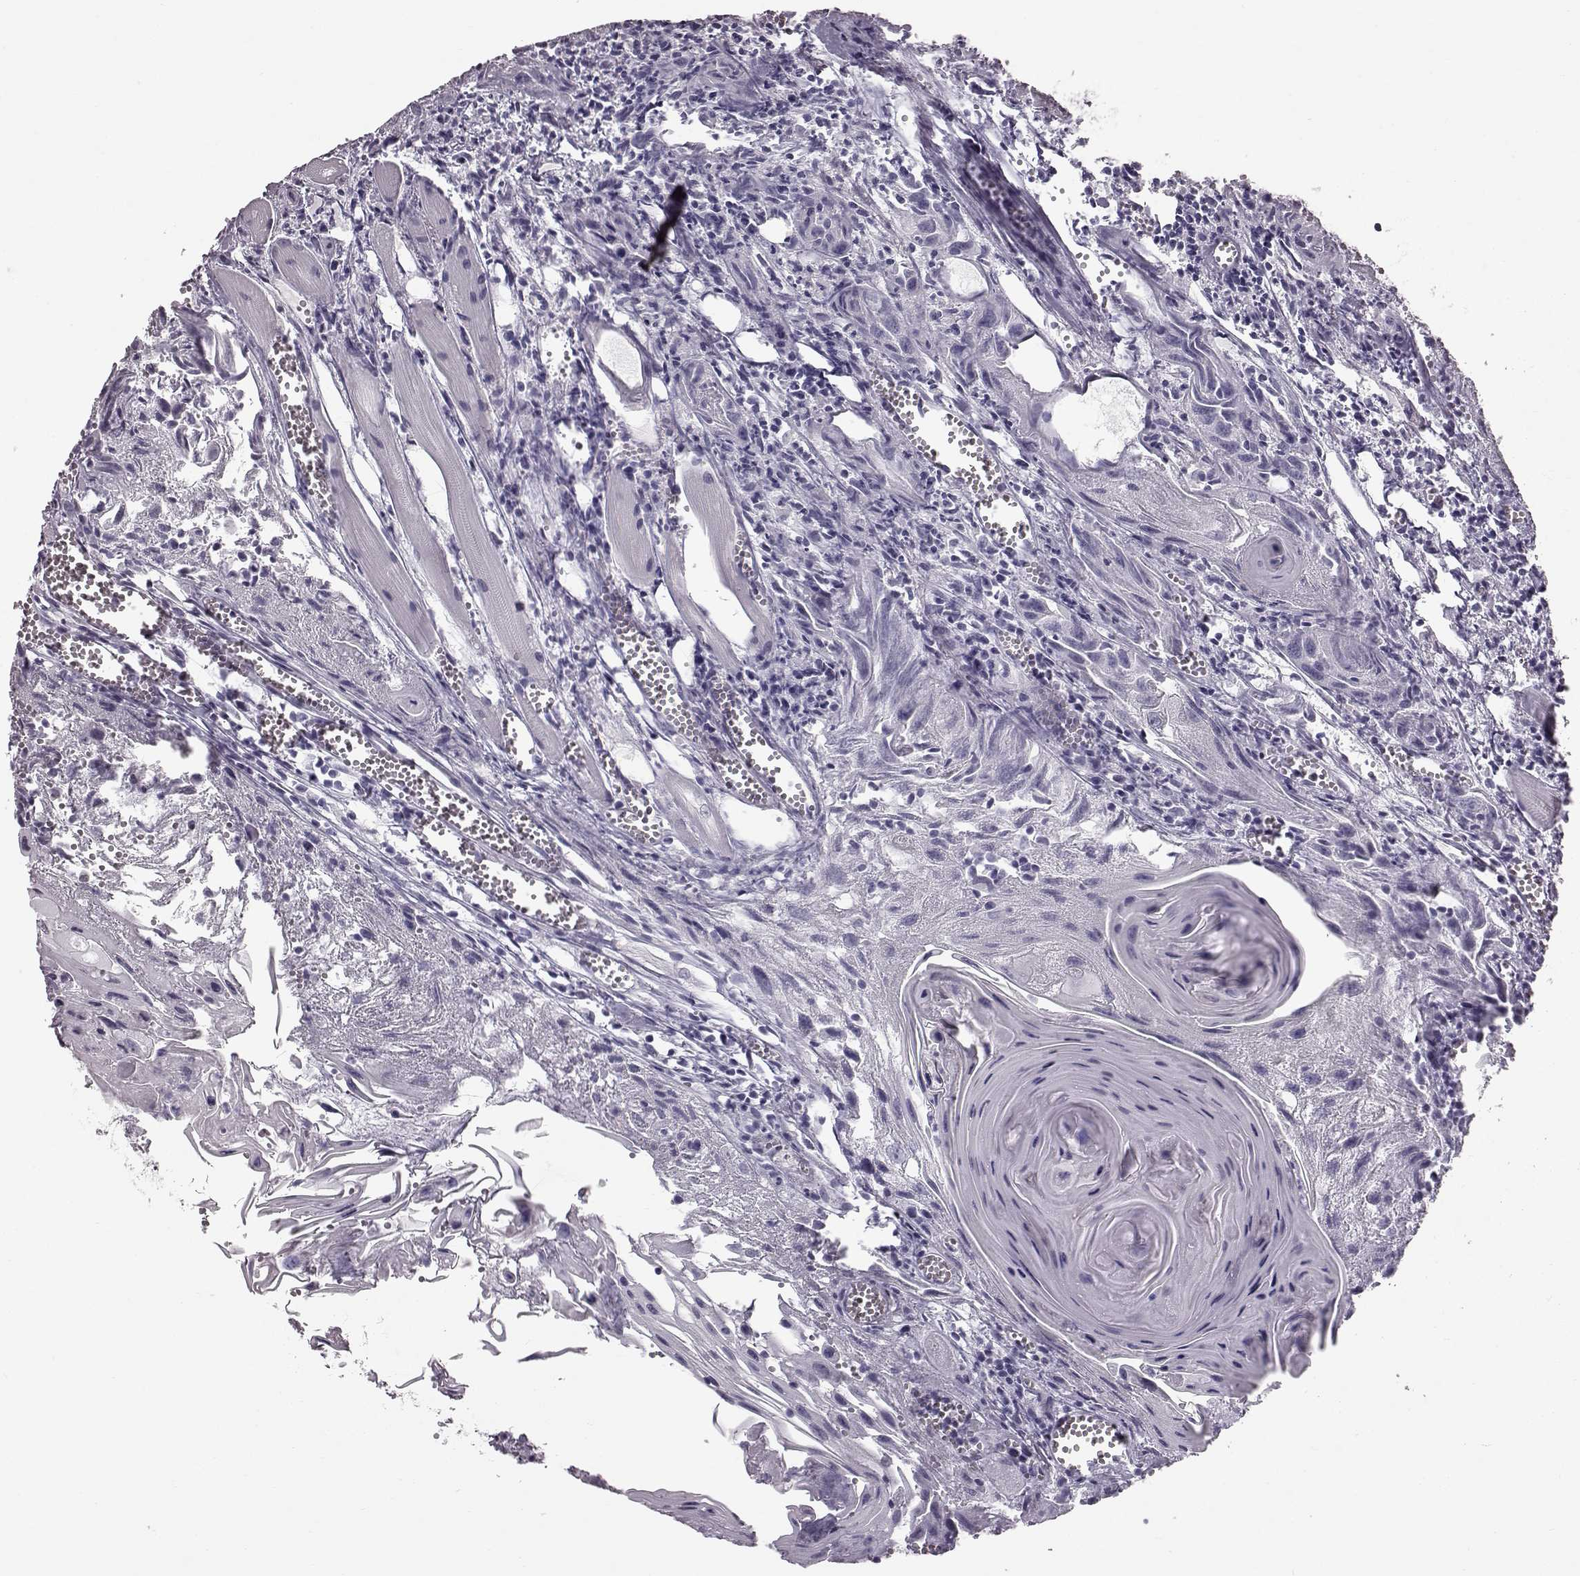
{"staining": {"intensity": "negative", "quantity": "none", "location": "none"}, "tissue": "head and neck cancer", "cell_type": "Tumor cells", "image_type": "cancer", "snomed": [{"axis": "morphology", "description": "Squamous cell carcinoma, NOS"}, {"axis": "topography", "description": "Head-Neck"}], "caption": "A micrograph of human head and neck squamous cell carcinoma is negative for staining in tumor cells. (Stains: DAB immunohistochemistry (IHC) with hematoxylin counter stain, Microscopy: brightfield microscopy at high magnification).", "gene": "TCHHL1", "patient": {"sex": "female", "age": 80}}